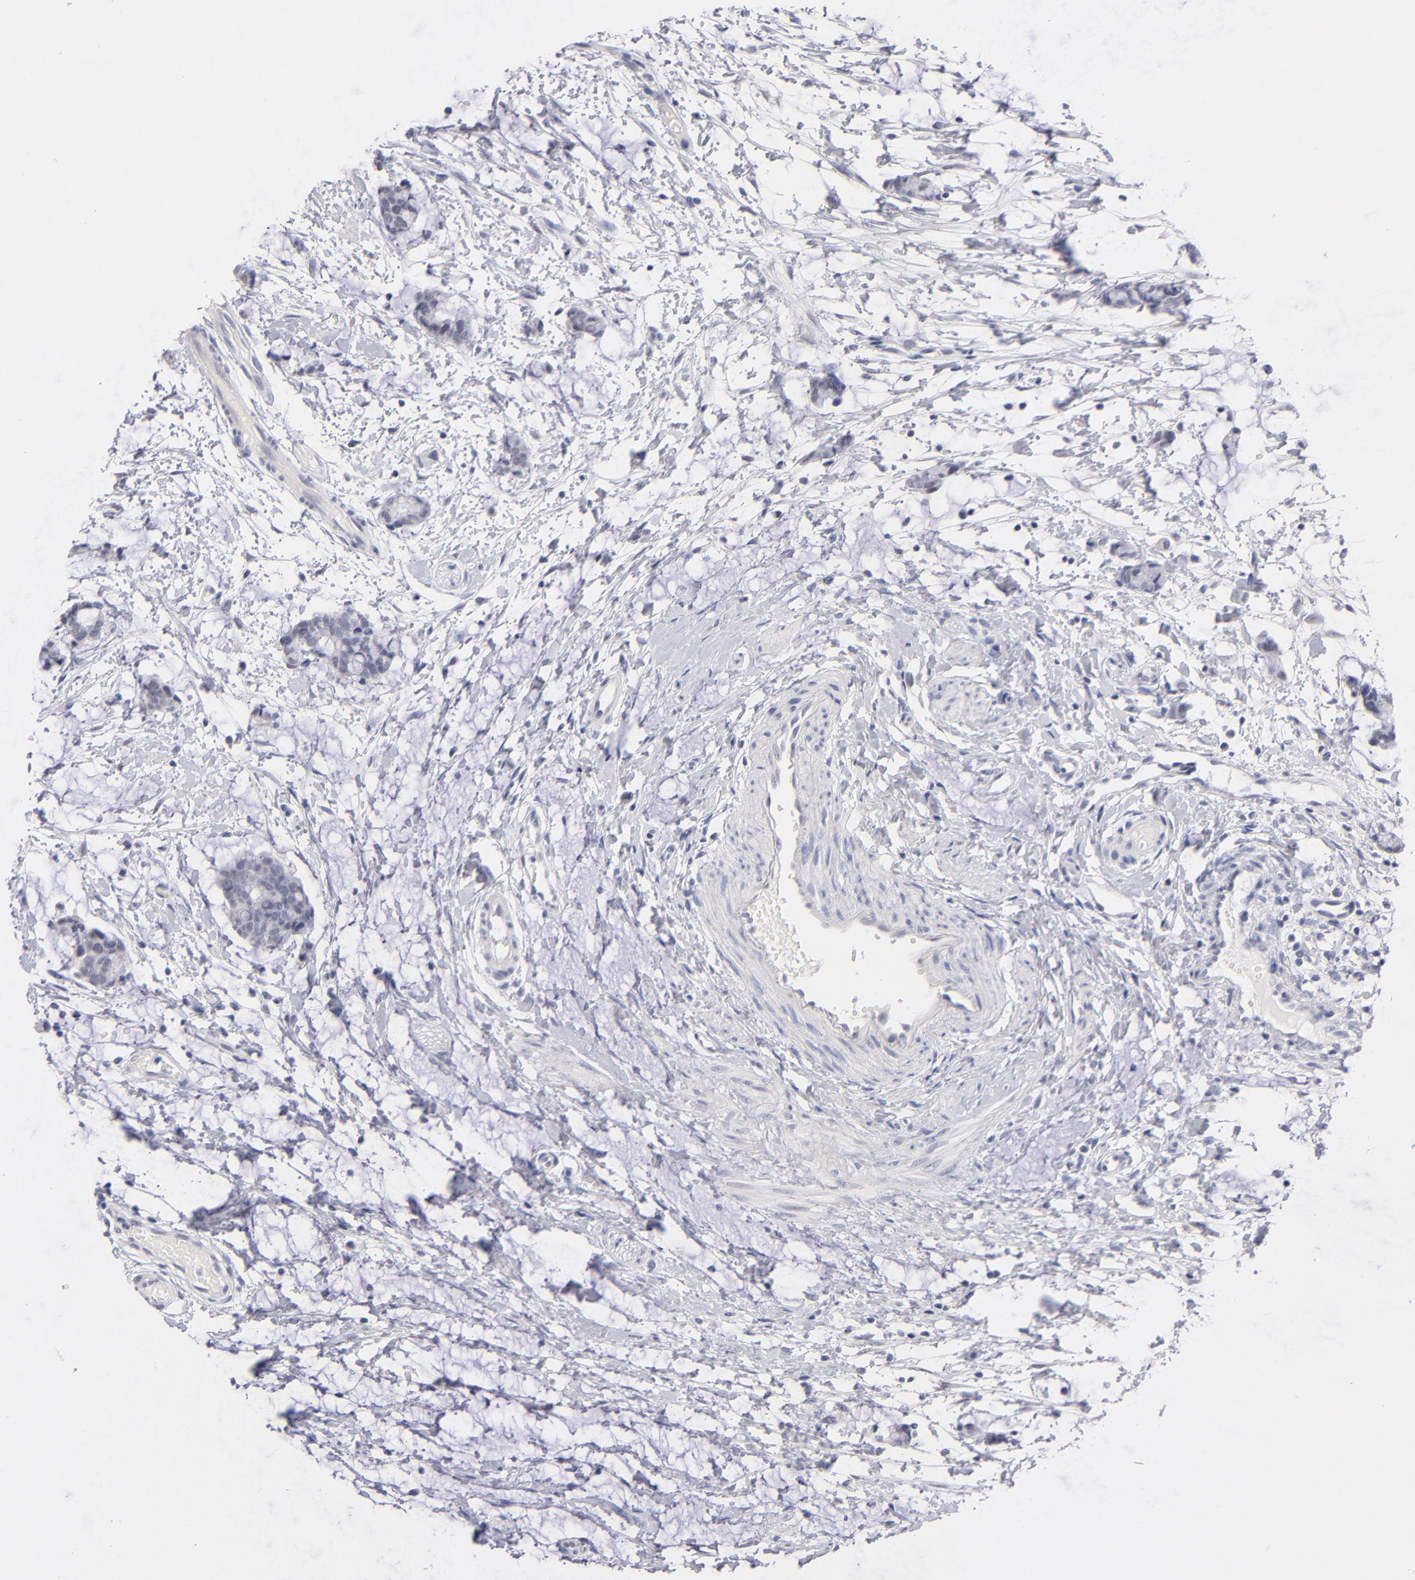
{"staining": {"intensity": "negative", "quantity": "none", "location": "none"}, "tissue": "colorectal cancer", "cell_type": "Tumor cells", "image_type": "cancer", "snomed": [{"axis": "morphology", "description": "Adenocarcinoma, NOS"}, {"axis": "topography", "description": "Colon"}], "caption": "Human adenocarcinoma (colorectal) stained for a protein using immunohistochemistry (IHC) shows no staining in tumor cells.", "gene": "TEX11", "patient": {"sex": "male", "age": 14}}